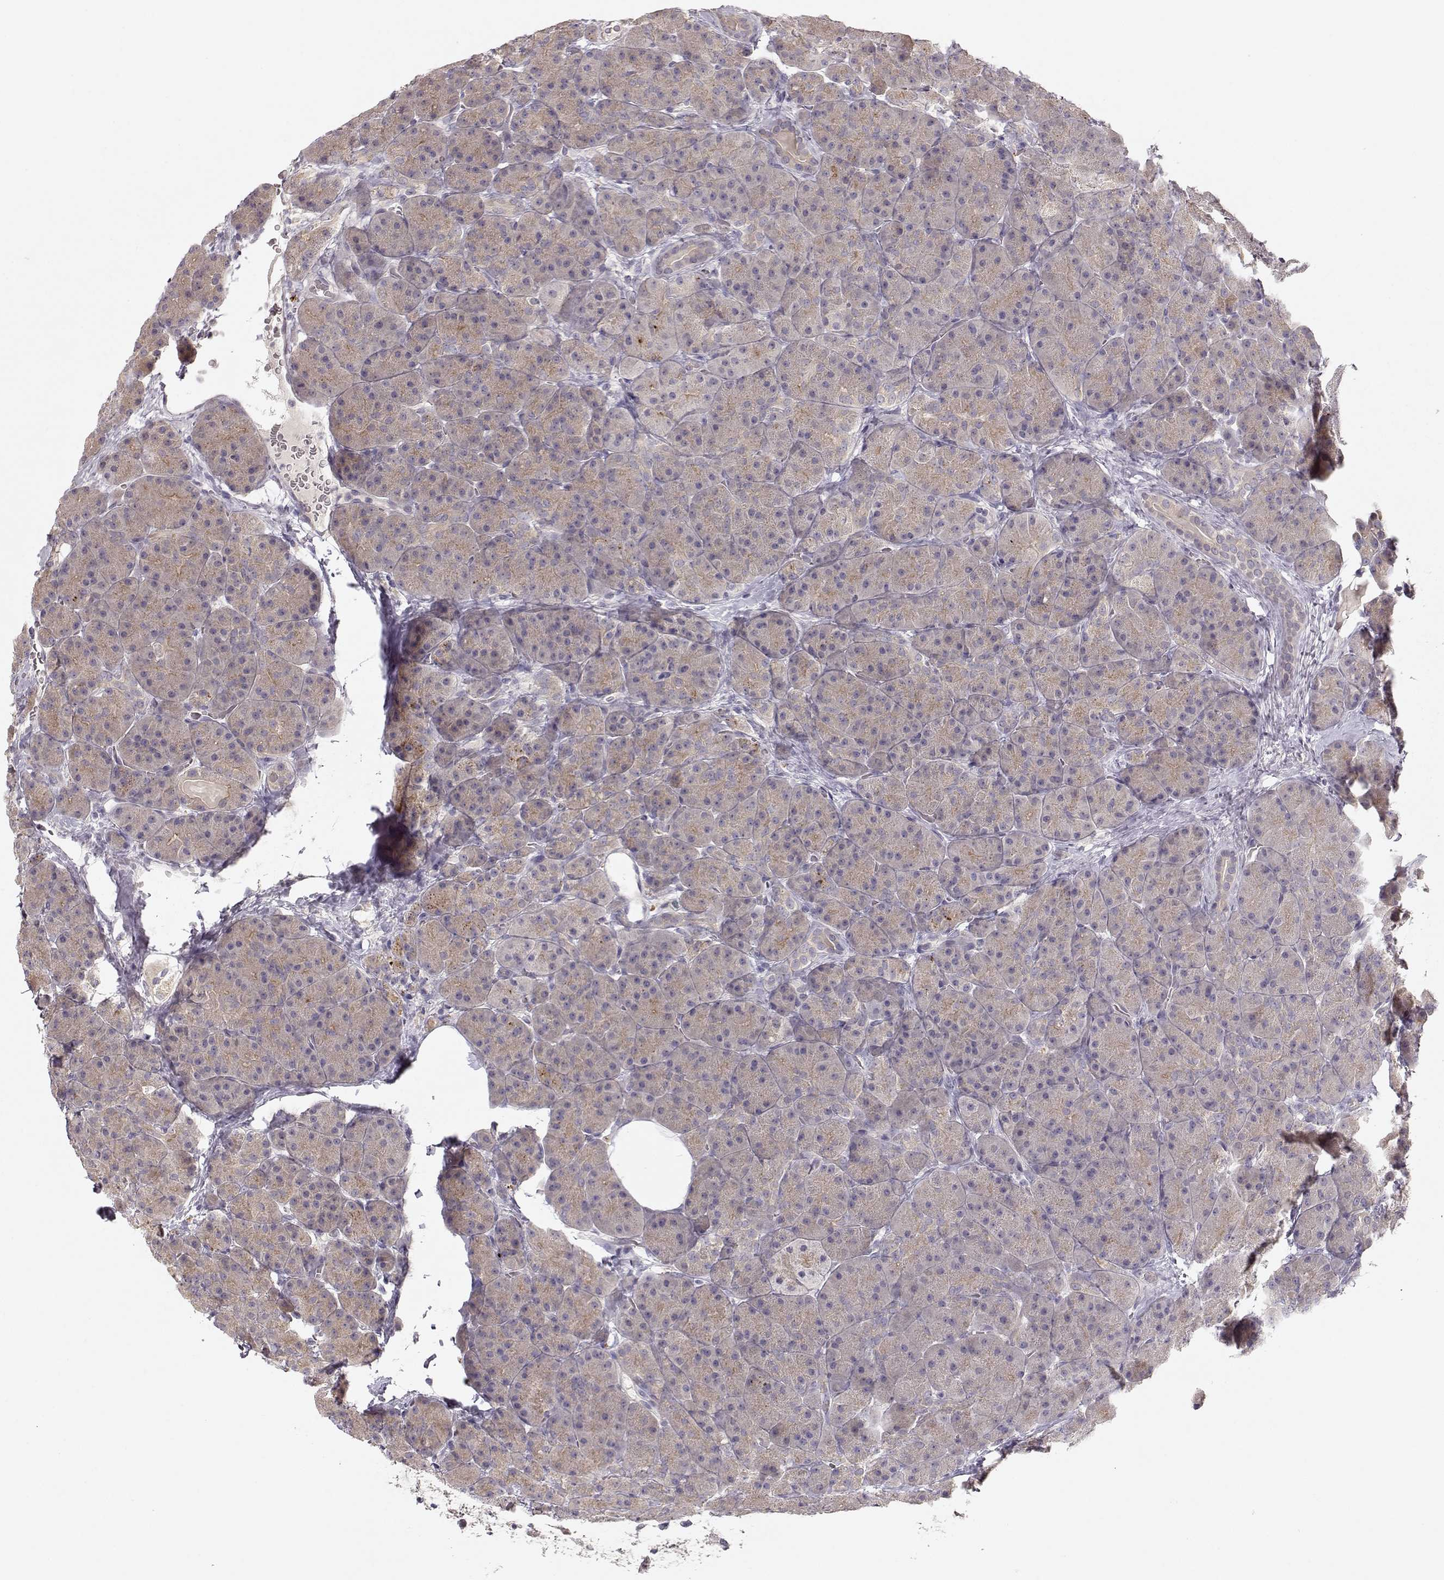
{"staining": {"intensity": "weak", "quantity": ">75%", "location": "cytoplasmic/membranous"}, "tissue": "pancreas", "cell_type": "Exocrine glandular cells", "image_type": "normal", "snomed": [{"axis": "morphology", "description": "Normal tissue, NOS"}, {"axis": "topography", "description": "Pancreas"}], "caption": "Immunohistochemical staining of unremarkable pancreas reveals low levels of weak cytoplasmic/membranous expression in approximately >75% of exocrine glandular cells.", "gene": "ARHGAP8", "patient": {"sex": "male", "age": 57}}